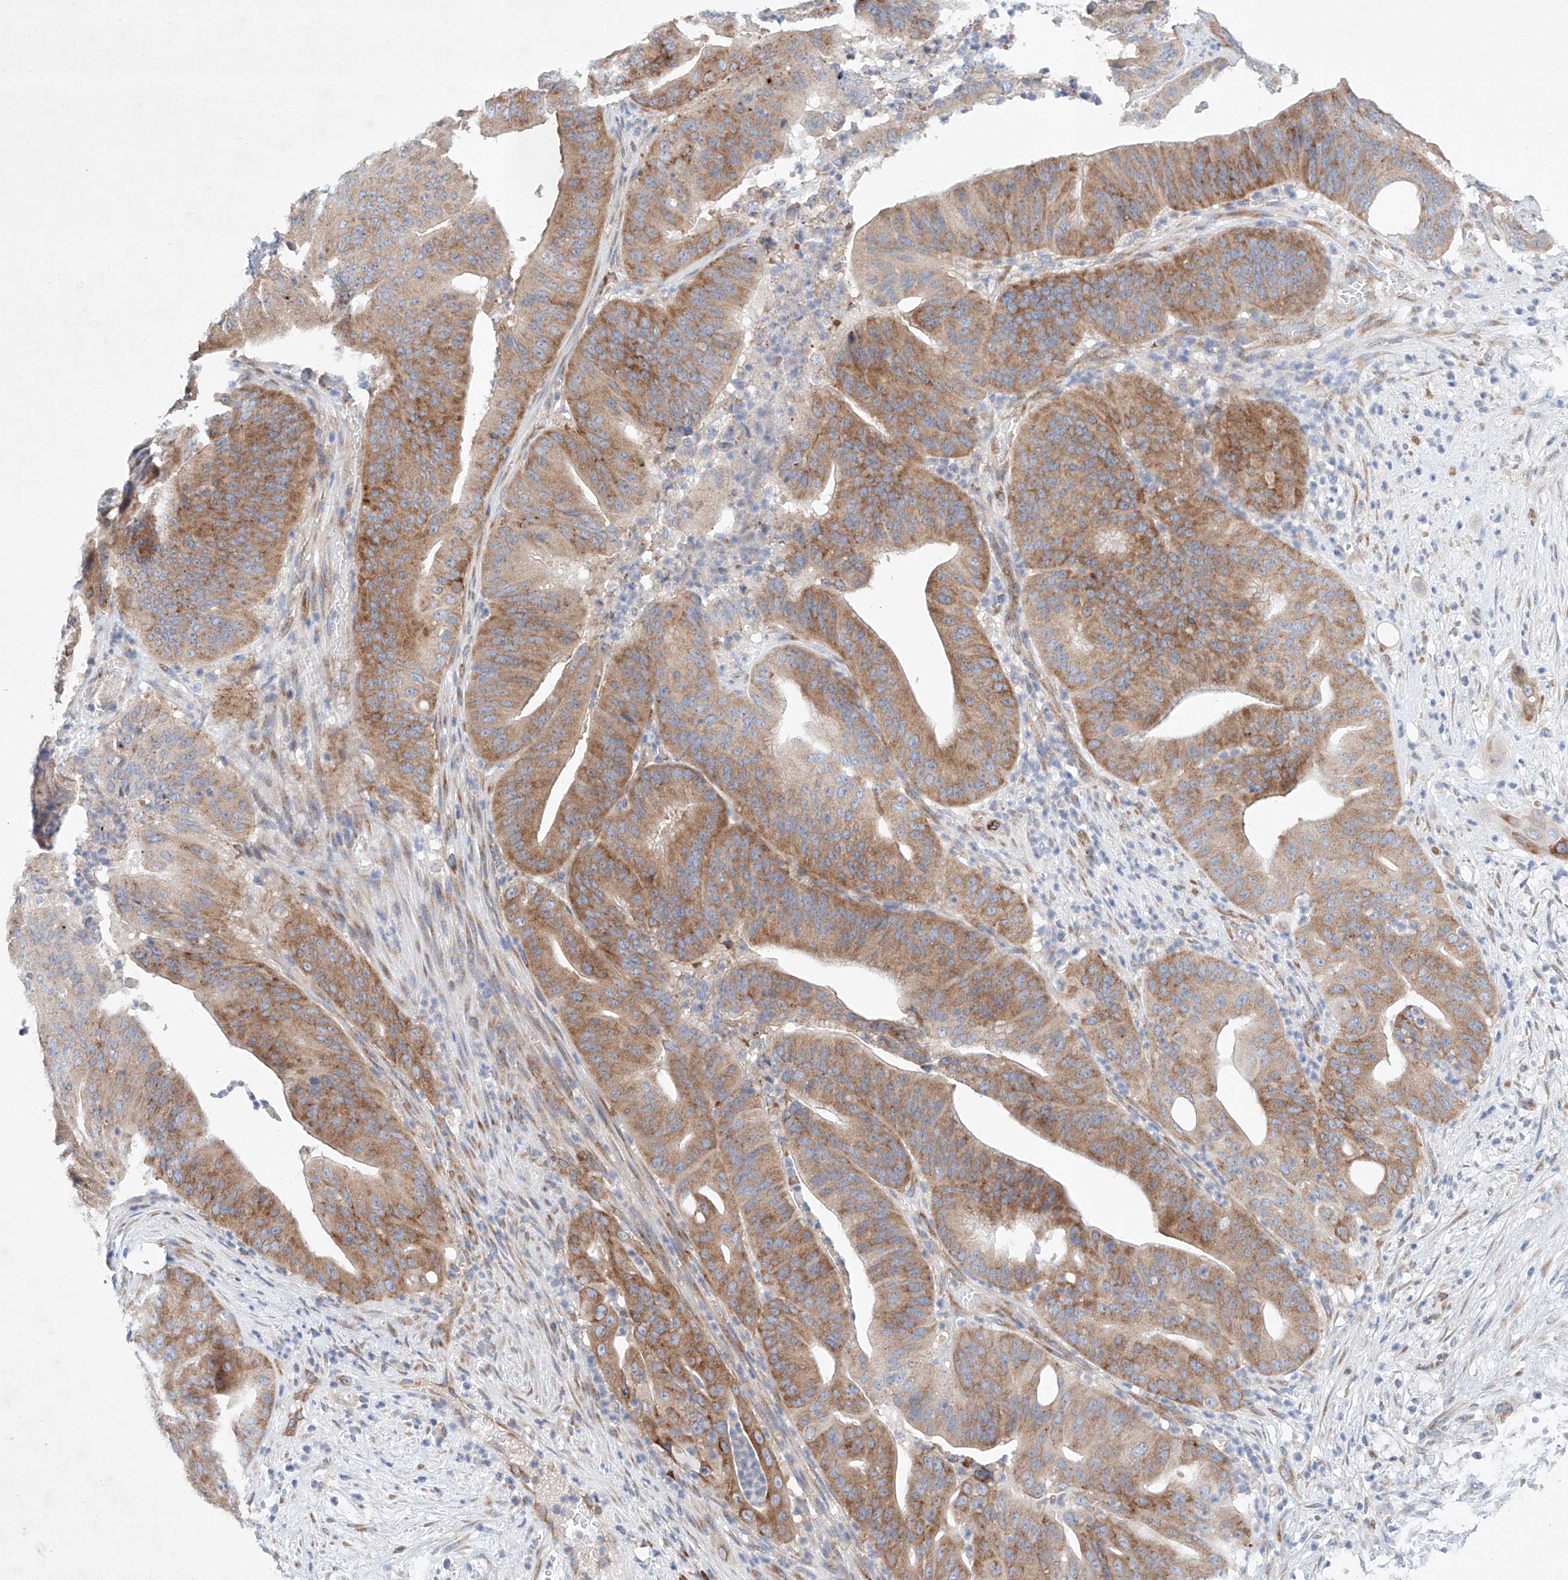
{"staining": {"intensity": "moderate", "quantity": ">75%", "location": "cytoplasmic/membranous"}, "tissue": "pancreatic cancer", "cell_type": "Tumor cells", "image_type": "cancer", "snomed": [{"axis": "morphology", "description": "Adenocarcinoma, NOS"}, {"axis": "topography", "description": "Pancreas"}], "caption": "Immunohistochemical staining of human pancreatic cancer (adenocarcinoma) exhibits medium levels of moderate cytoplasmic/membranous protein expression in approximately >75% of tumor cells. (Stains: DAB in brown, nuclei in blue, Microscopy: brightfield microscopy at high magnification).", "gene": "FASTK", "patient": {"sex": "female", "age": 77}}